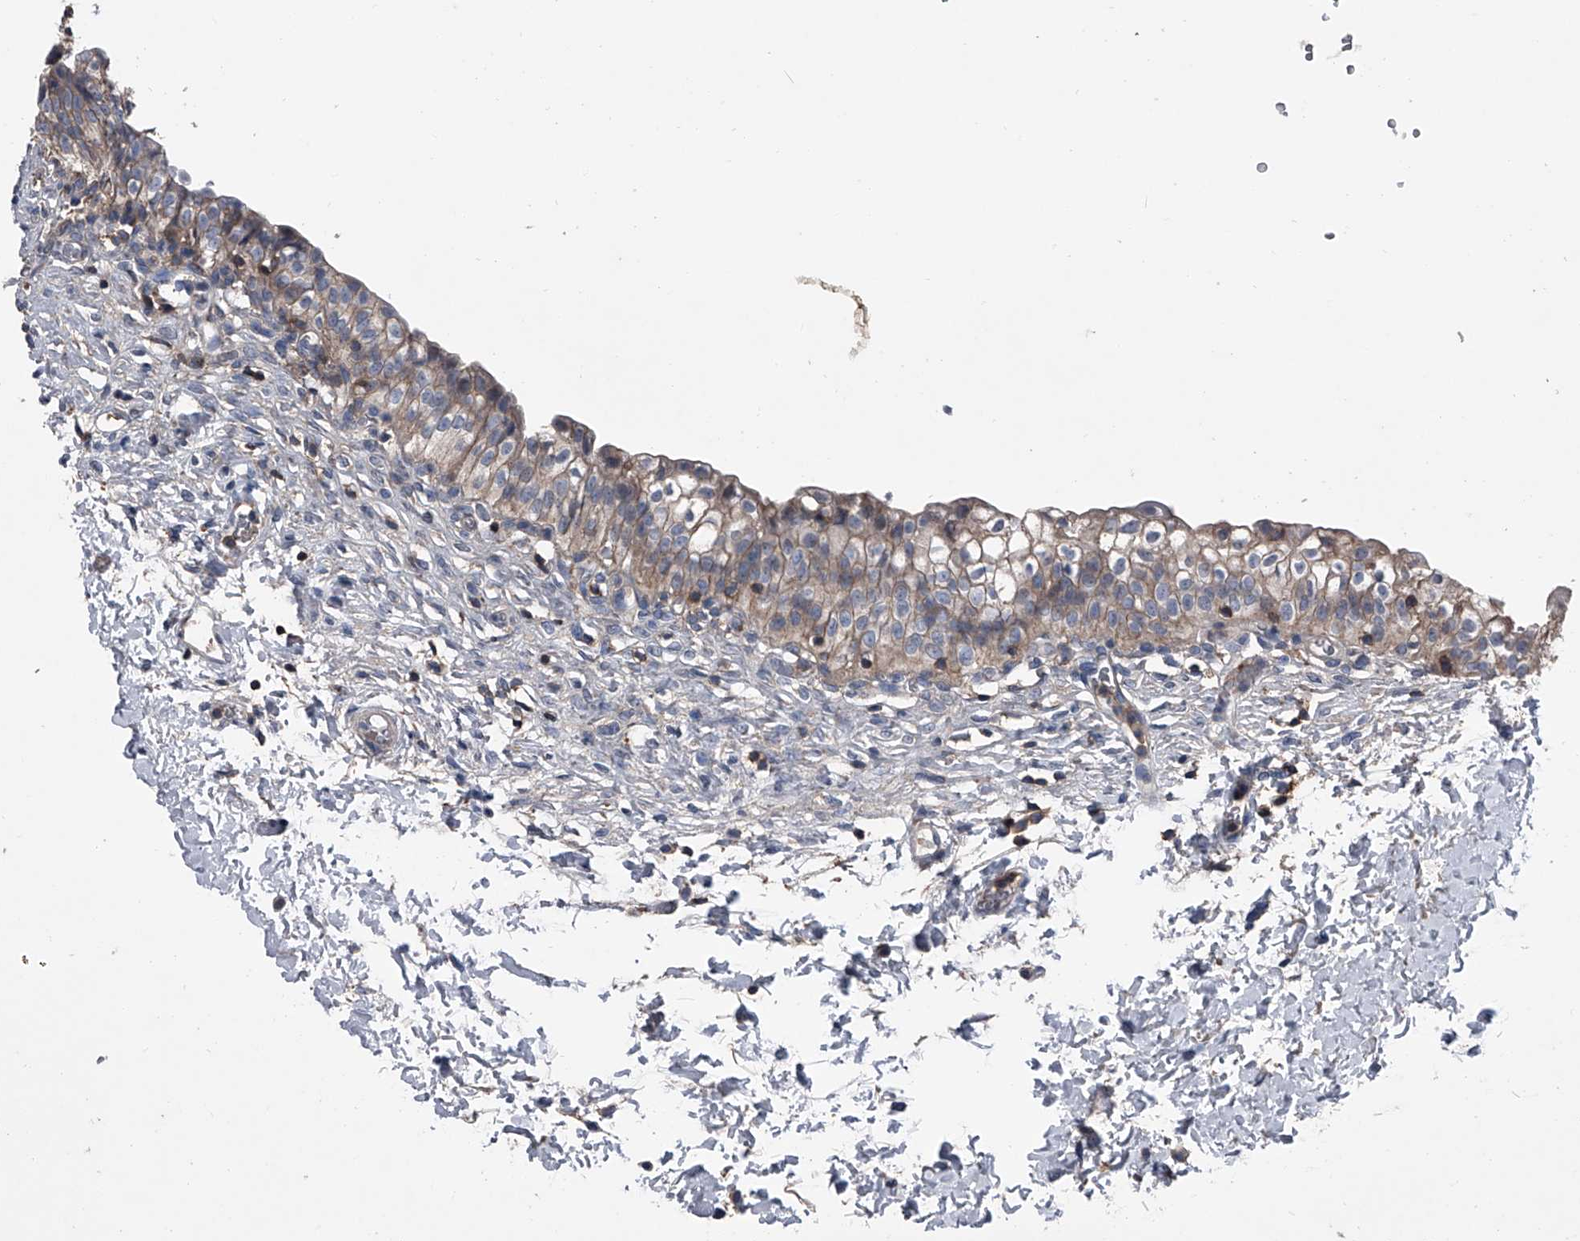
{"staining": {"intensity": "weak", "quantity": "25%-75%", "location": "cytoplasmic/membranous"}, "tissue": "urinary bladder", "cell_type": "Urothelial cells", "image_type": "normal", "snomed": [{"axis": "morphology", "description": "Normal tissue, NOS"}, {"axis": "topography", "description": "Urinary bladder"}], "caption": "Urinary bladder was stained to show a protein in brown. There is low levels of weak cytoplasmic/membranous staining in approximately 25%-75% of urothelial cells. (DAB IHC with brightfield microscopy, high magnification).", "gene": "PIP5K1A", "patient": {"sex": "male", "age": 55}}